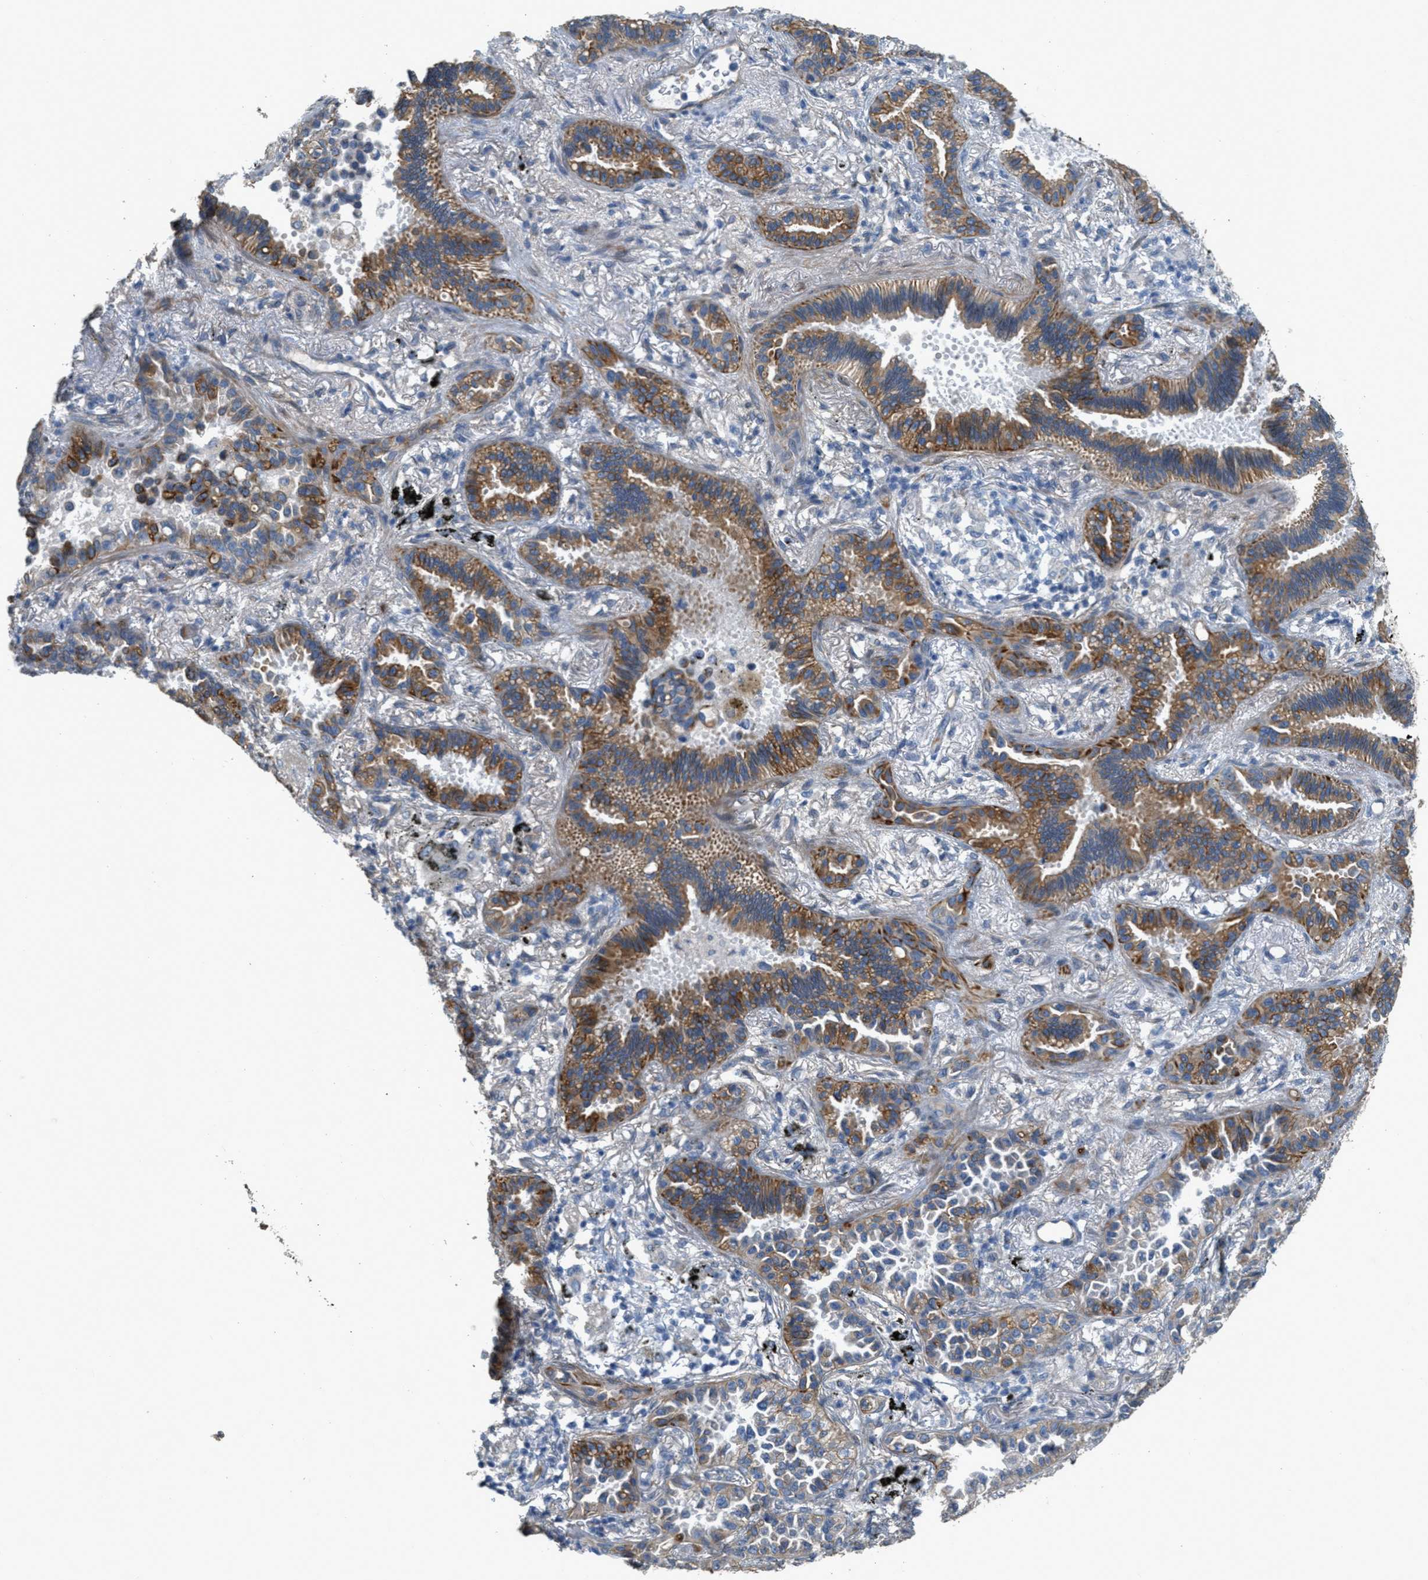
{"staining": {"intensity": "moderate", "quantity": ">75%", "location": "cytoplasmic/membranous"}, "tissue": "lung cancer", "cell_type": "Tumor cells", "image_type": "cancer", "snomed": [{"axis": "morphology", "description": "Normal tissue, NOS"}, {"axis": "morphology", "description": "Adenocarcinoma, NOS"}, {"axis": "topography", "description": "Lung"}], "caption": "Human lung adenocarcinoma stained with a brown dye shows moderate cytoplasmic/membranous positive expression in about >75% of tumor cells.", "gene": "MRS2", "patient": {"sex": "male", "age": 59}}